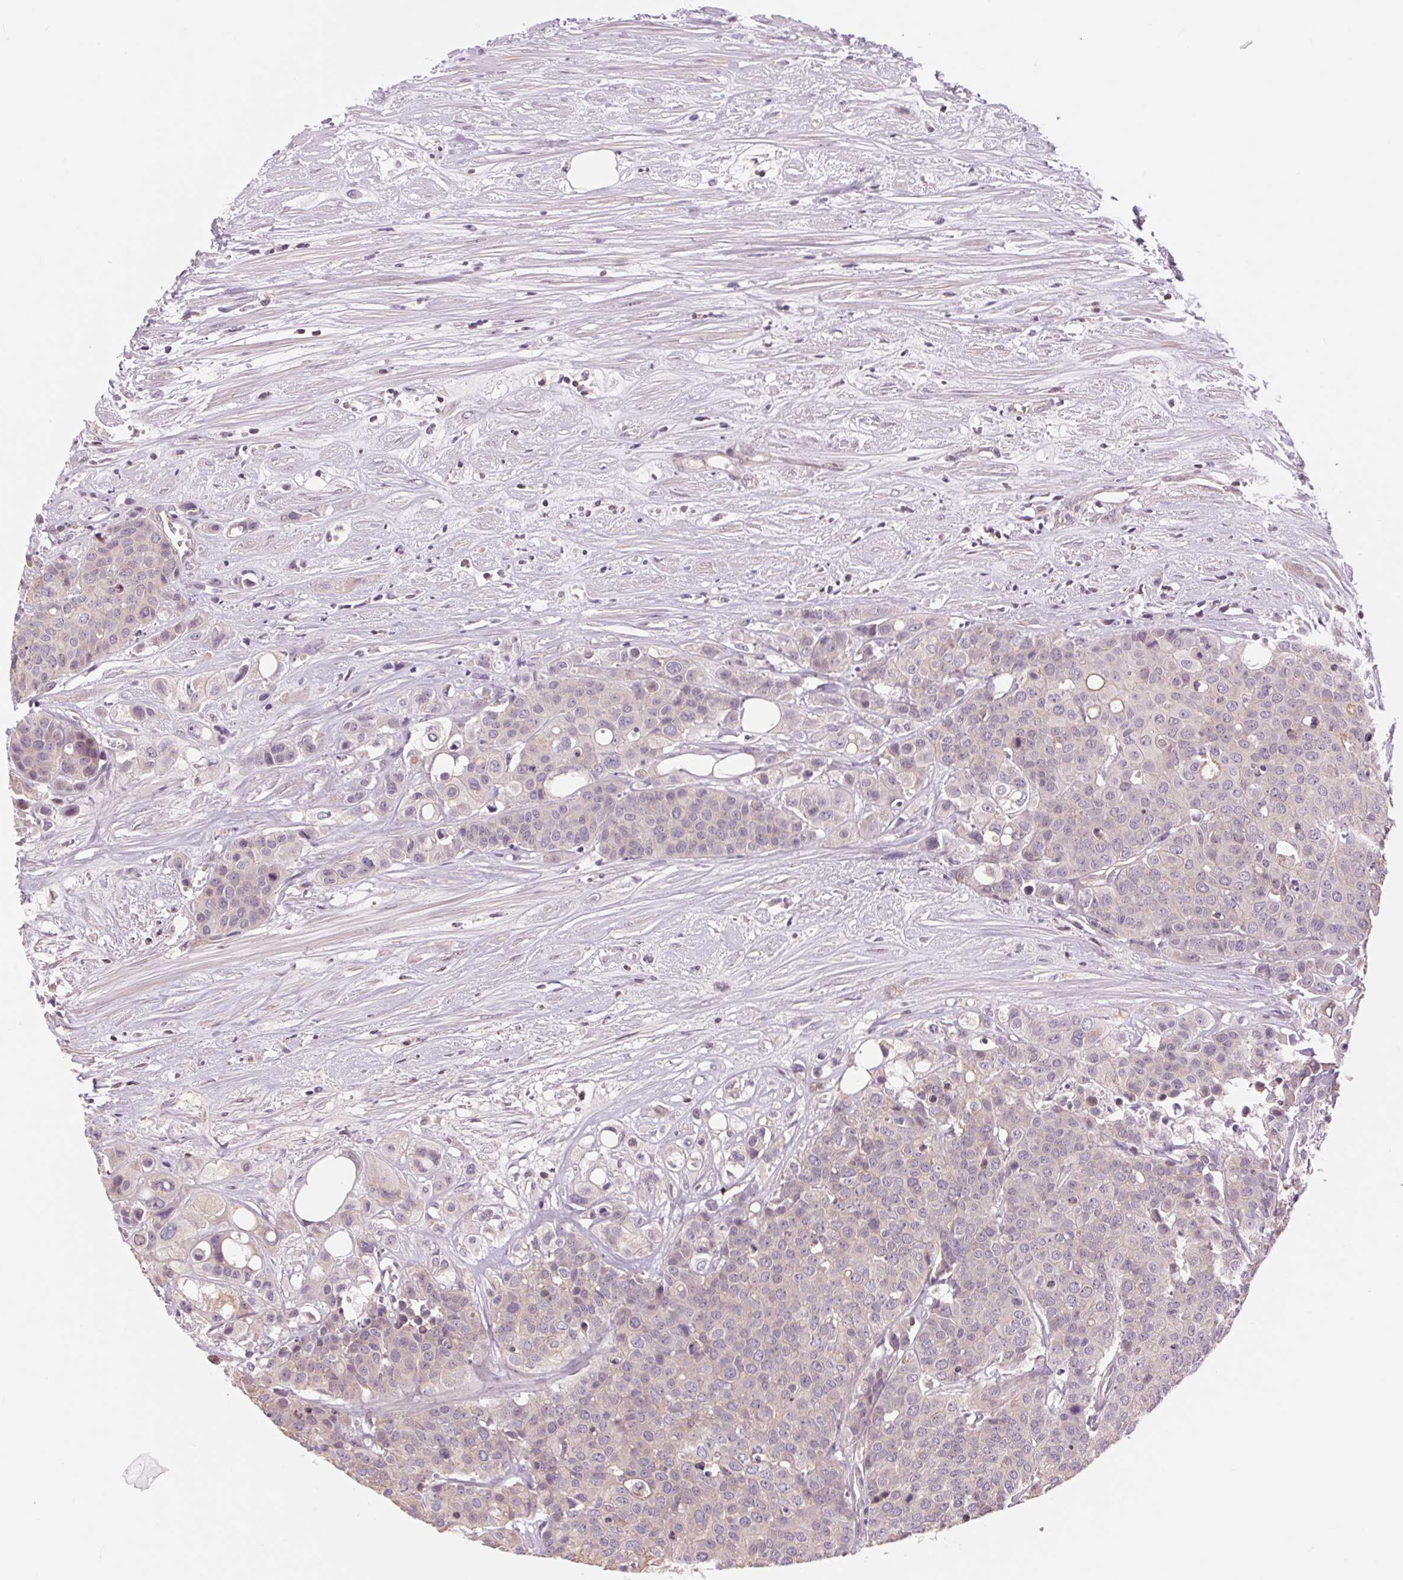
{"staining": {"intensity": "negative", "quantity": "none", "location": "none"}, "tissue": "carcinoid", "cell_type": "Tumor cells", "image_type": "cancer", "snomed": [{"axis": "morphology", "description": "Carcinoid, malignant, NOS"}, {"axis": "topography", "description": "Colon"}], "caption": "A high-resolution image shows immunohistochemistry (IHC) staining of carcinoid (malignant), which displays no significant positivity in tumor cells. (IHC, brightfield microscopy, high magnification).", "gene": "SH3RF2", "patient": {"sex": "male", "age": 81}}